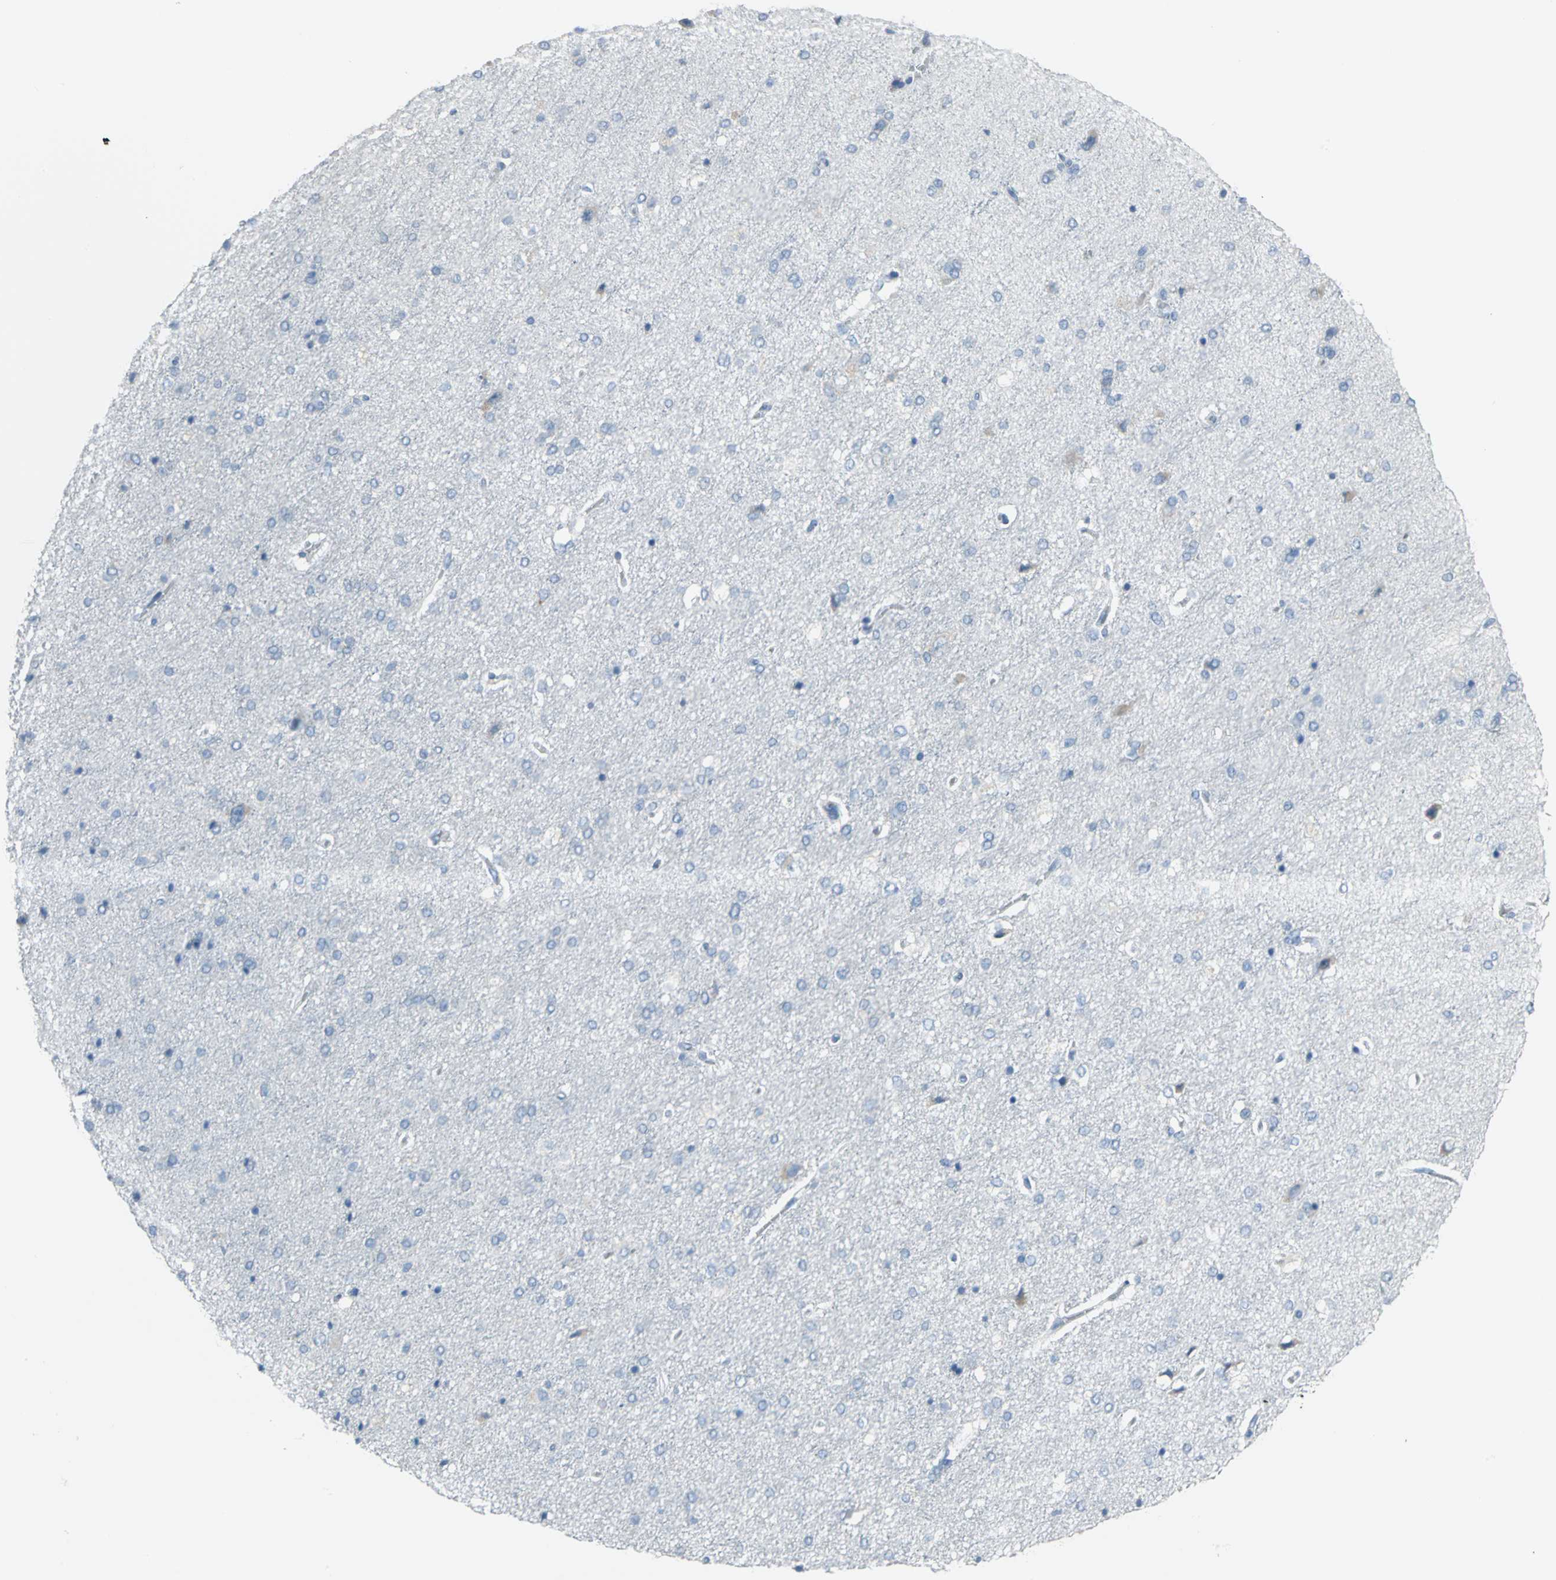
{"staining": {"intensity": "negative", "quantity": "none", "location": "none"}, "tissue": "cerebral cortex", "cell_type": "Endothelial cells", "image_type": "normal", "snomed": [{"axis": "morphology", "description": "Normal tissue, NOS"}, {"axis": "topography", "description": "Cerebral cortex"}], "caption": "Immunohistochemistry photomicrograph of benign human cerebral cortex stained for a protein (brown), which shows no expression in endothelial cells. The staining is performed using DAB (3,3'-diaminobenzidine) brown chromogen with nuclei counter-stained in using hematoxylin.", "gene": "MCM3", "patient": {"sex": "male", "age": 62}}